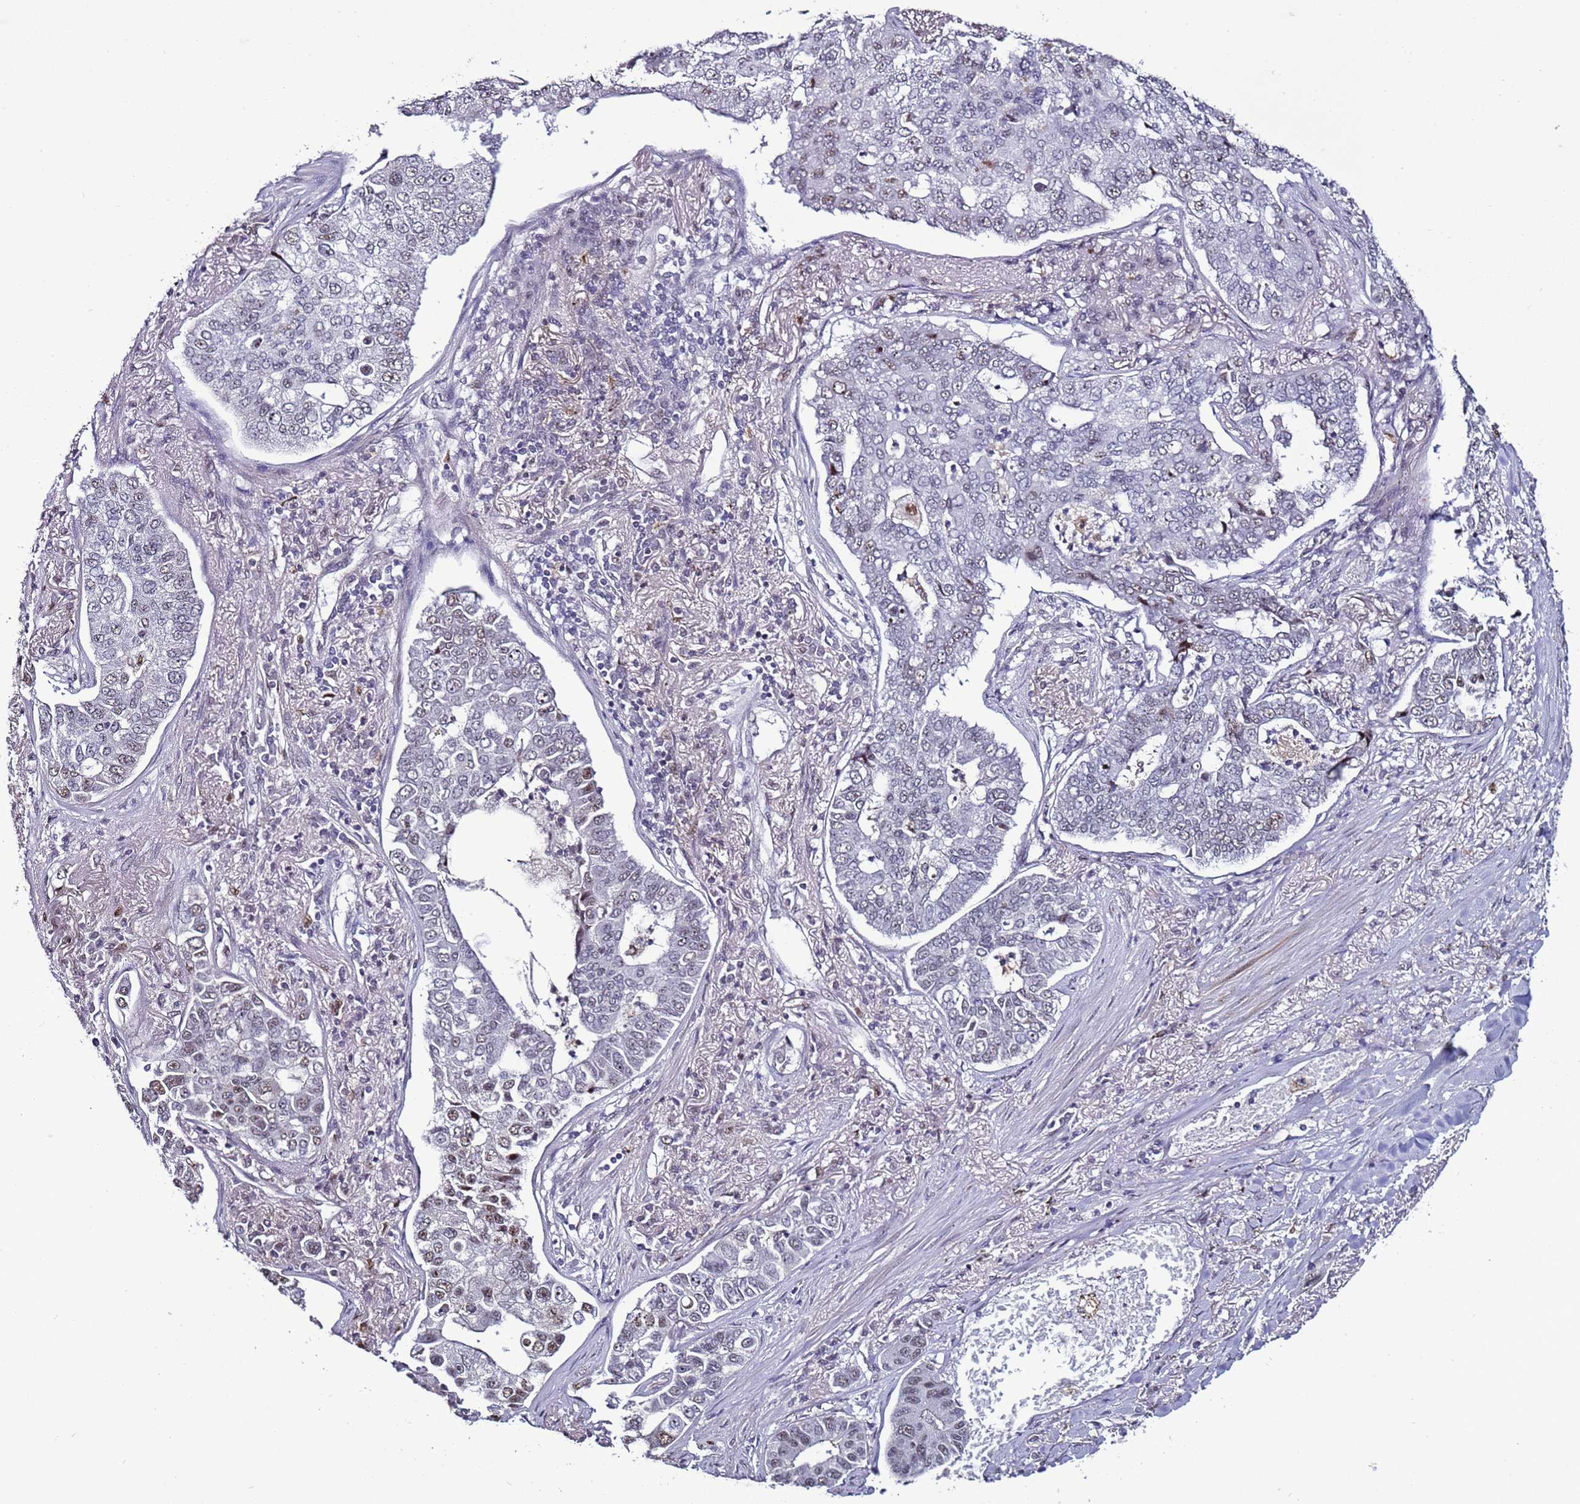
{"staining": {"intensity": "moderate", "quantity": "<25%", "location": "nuclear"}, "tissue": "lung cancer", "cell_type": "Tumor cells", "image_type": "cancer", "snomed": [{"axis": "morphology", "description": "Adenocarcinoma, NOS"}, {"axis": "topography", "description": "Lung"}], "caption": "Moderate nuclear expression for a protein is appreciated in approximately <25% of tumor cells of lung cancer using immunohistochemistry (IHC).", "gene": "PSMA7", "patient": {"sex": "male", "age": 49}}